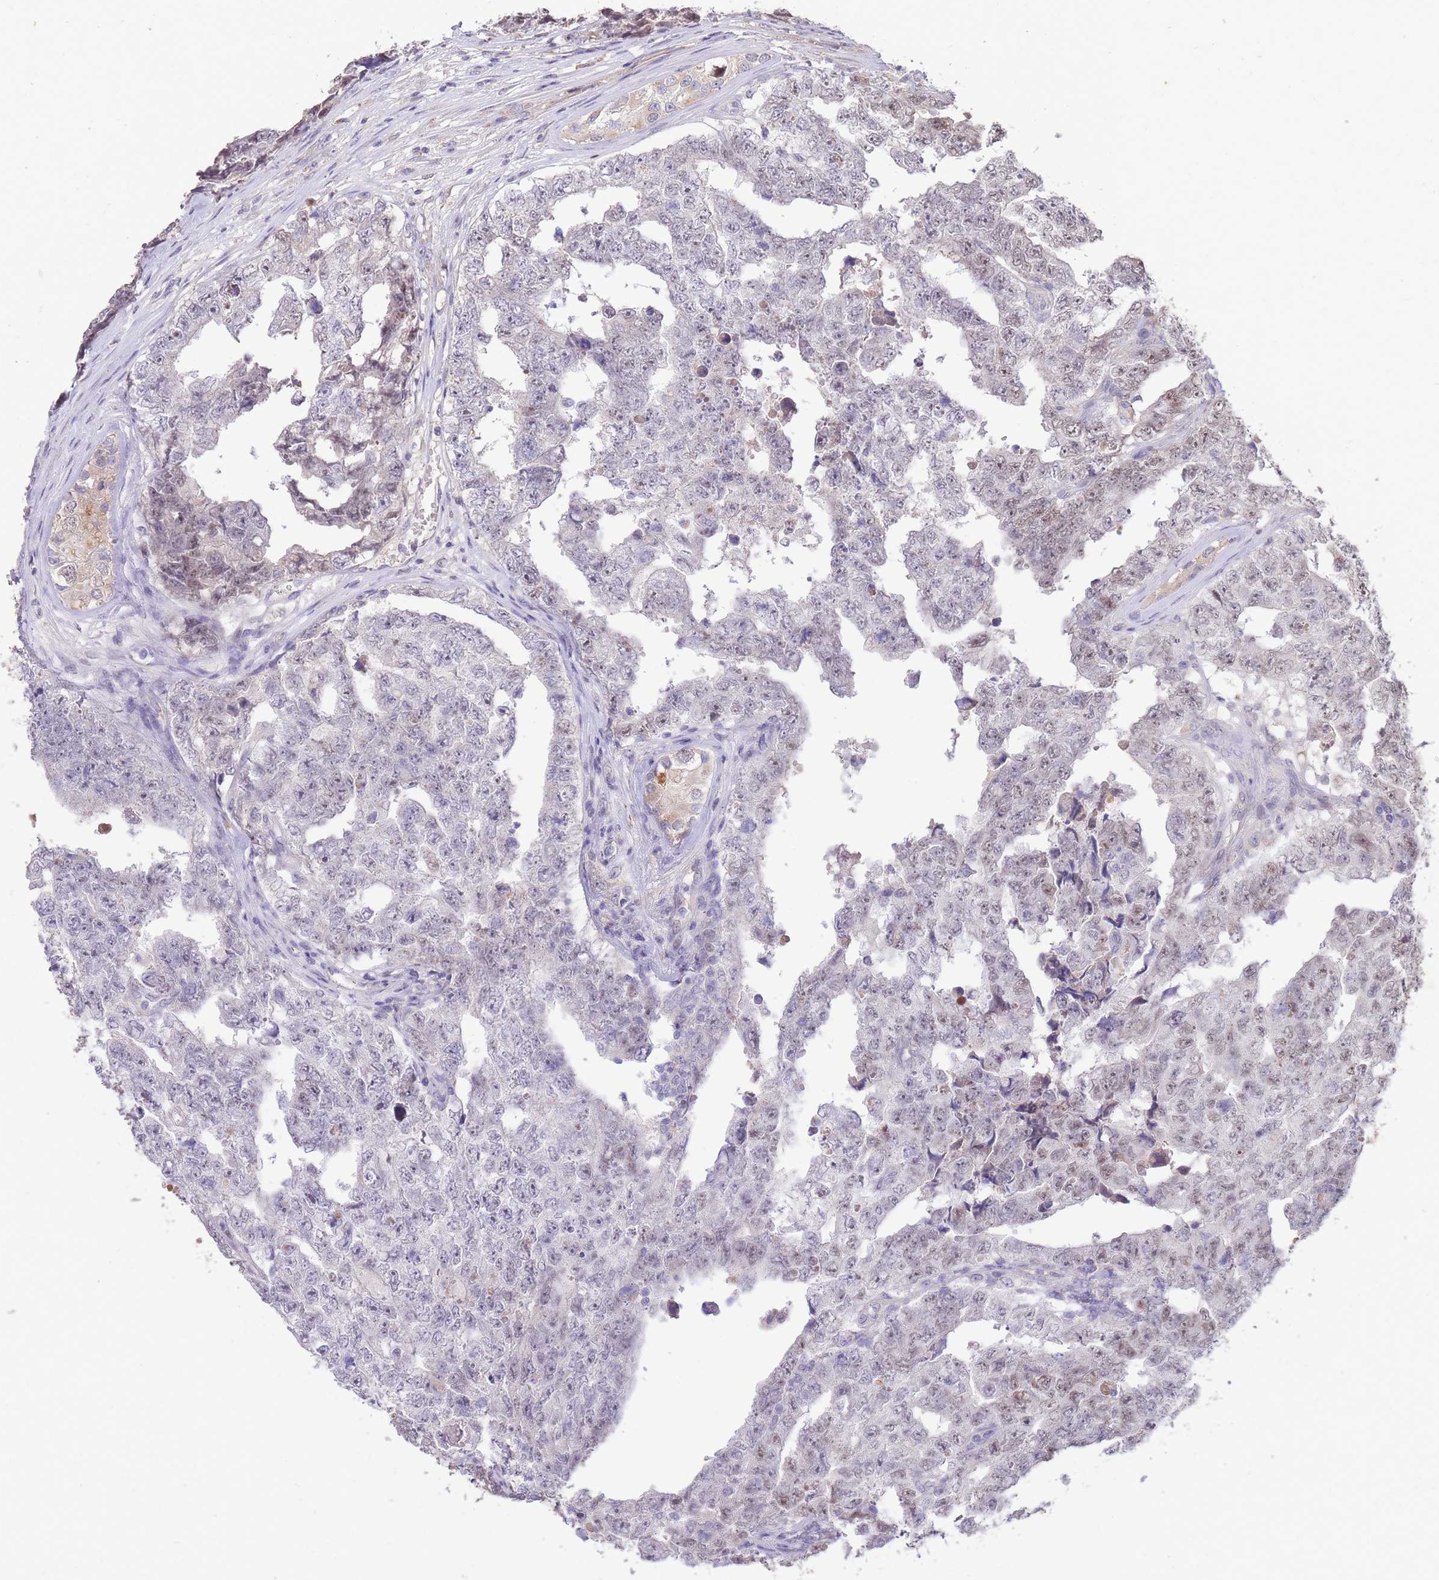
{"staining": {"intensity": "negative", "quantity": "none", "location": "none"}, "tissue": "testis cancer", "cell_type": "Tumor cells", "image_type": "cancer", "snomed": [{"axis": "morphology", "description": "Carcinoma, Embryonal, NOS"}, {"axis": "topography", "description": "Testis"}], "caption": "Micrograph shows no protein staining in tumor cells of embryonal carcinoma (testis) tissue.", "gene": "RGS14", "patient": {"sex": "male", "age": 25}}